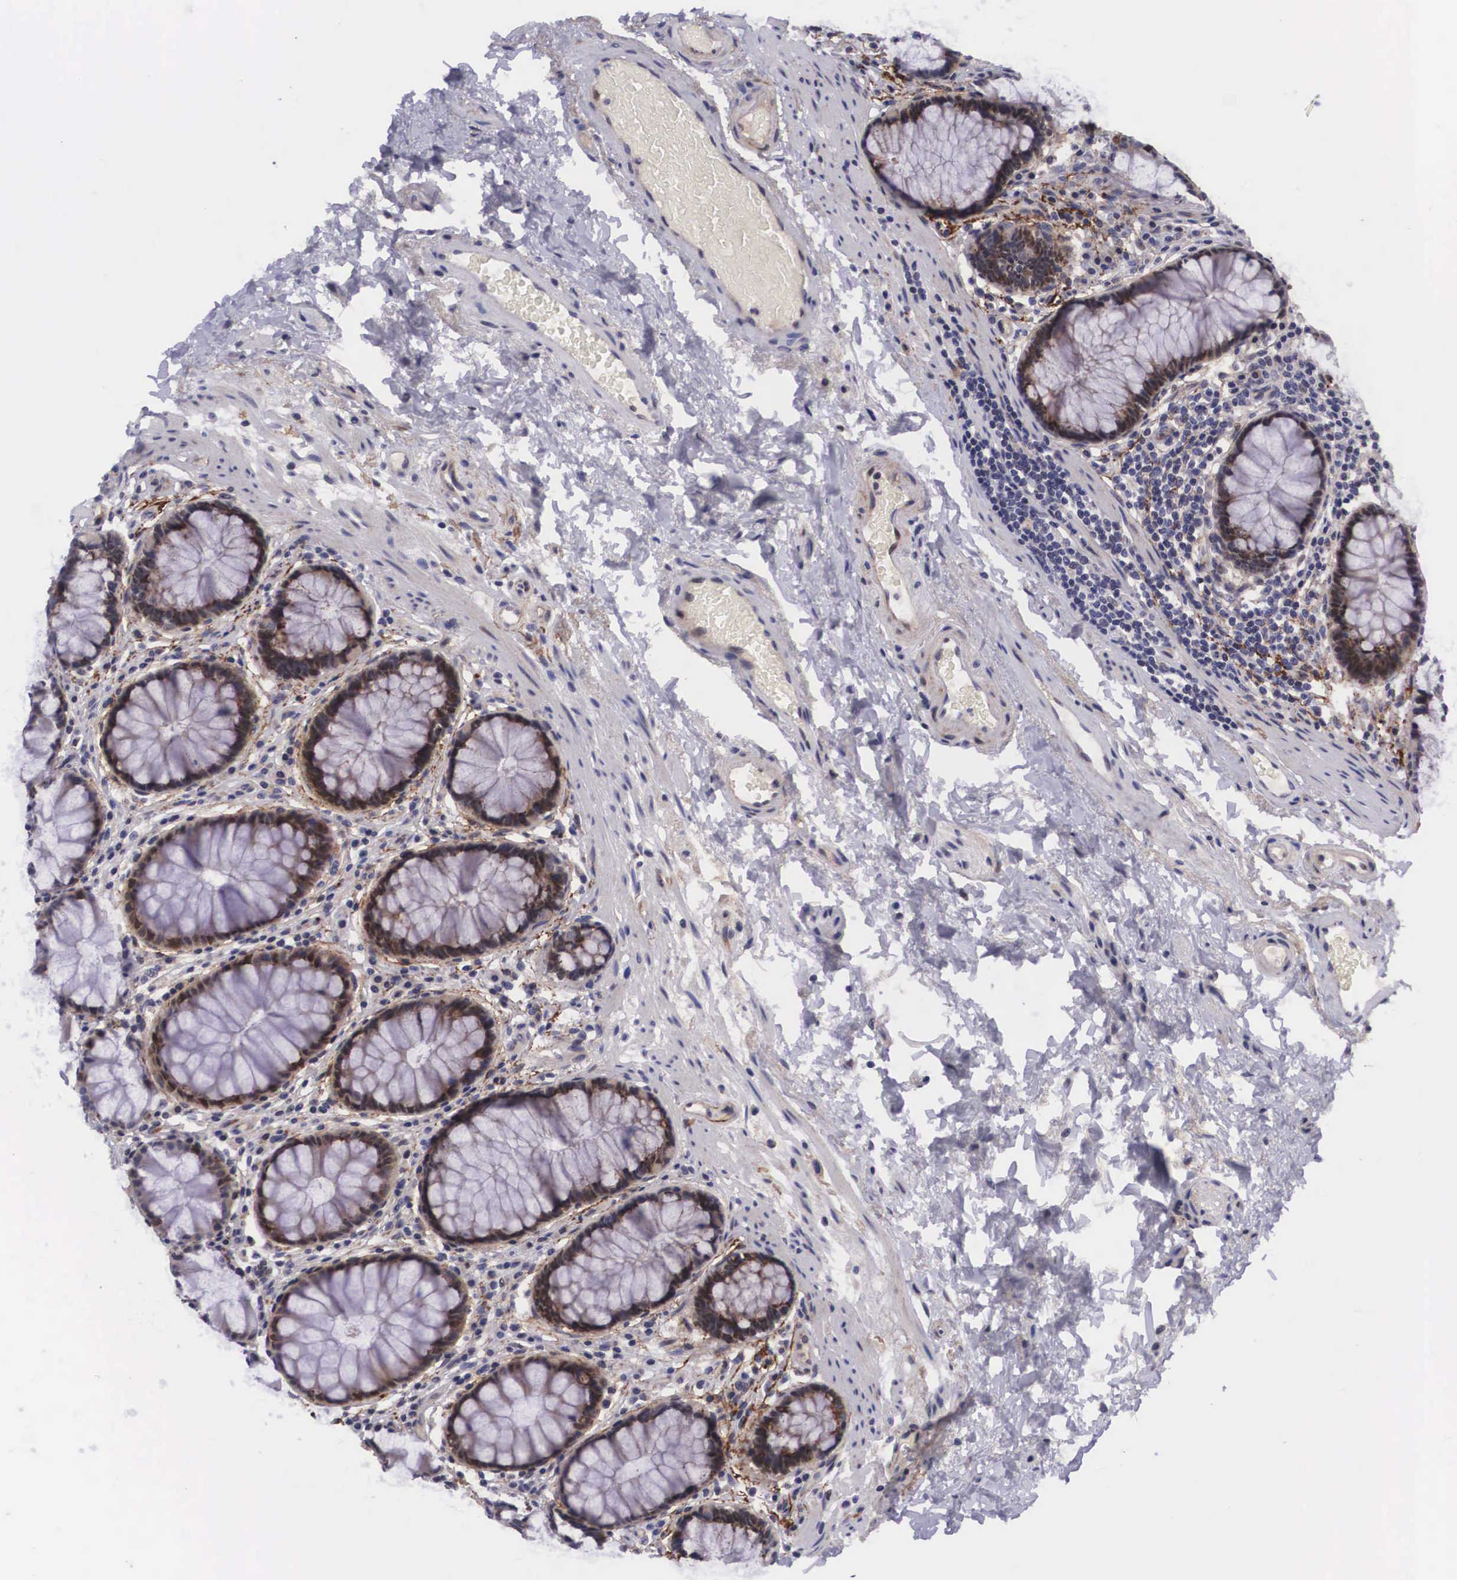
{"staining": {"intensity": "strong", "quantity": ">75%", "location": "cytoplasmic/membranous"}, "tissue": "rectum", "cell_type": "Glandular cells", "image_type": "normal", "snomed": [{"axis": "morphology", "description": "Normal tissue, NOS"}, {"axis": "topography", "description": "Rectum"}], "caption": "Protein staining of unremarkable rectum shows strong cytoplasmic/membranous staining in about >75% of glandular cells.", "gene": "EMID1", "patient": {"sex": "male", "age": 77}}